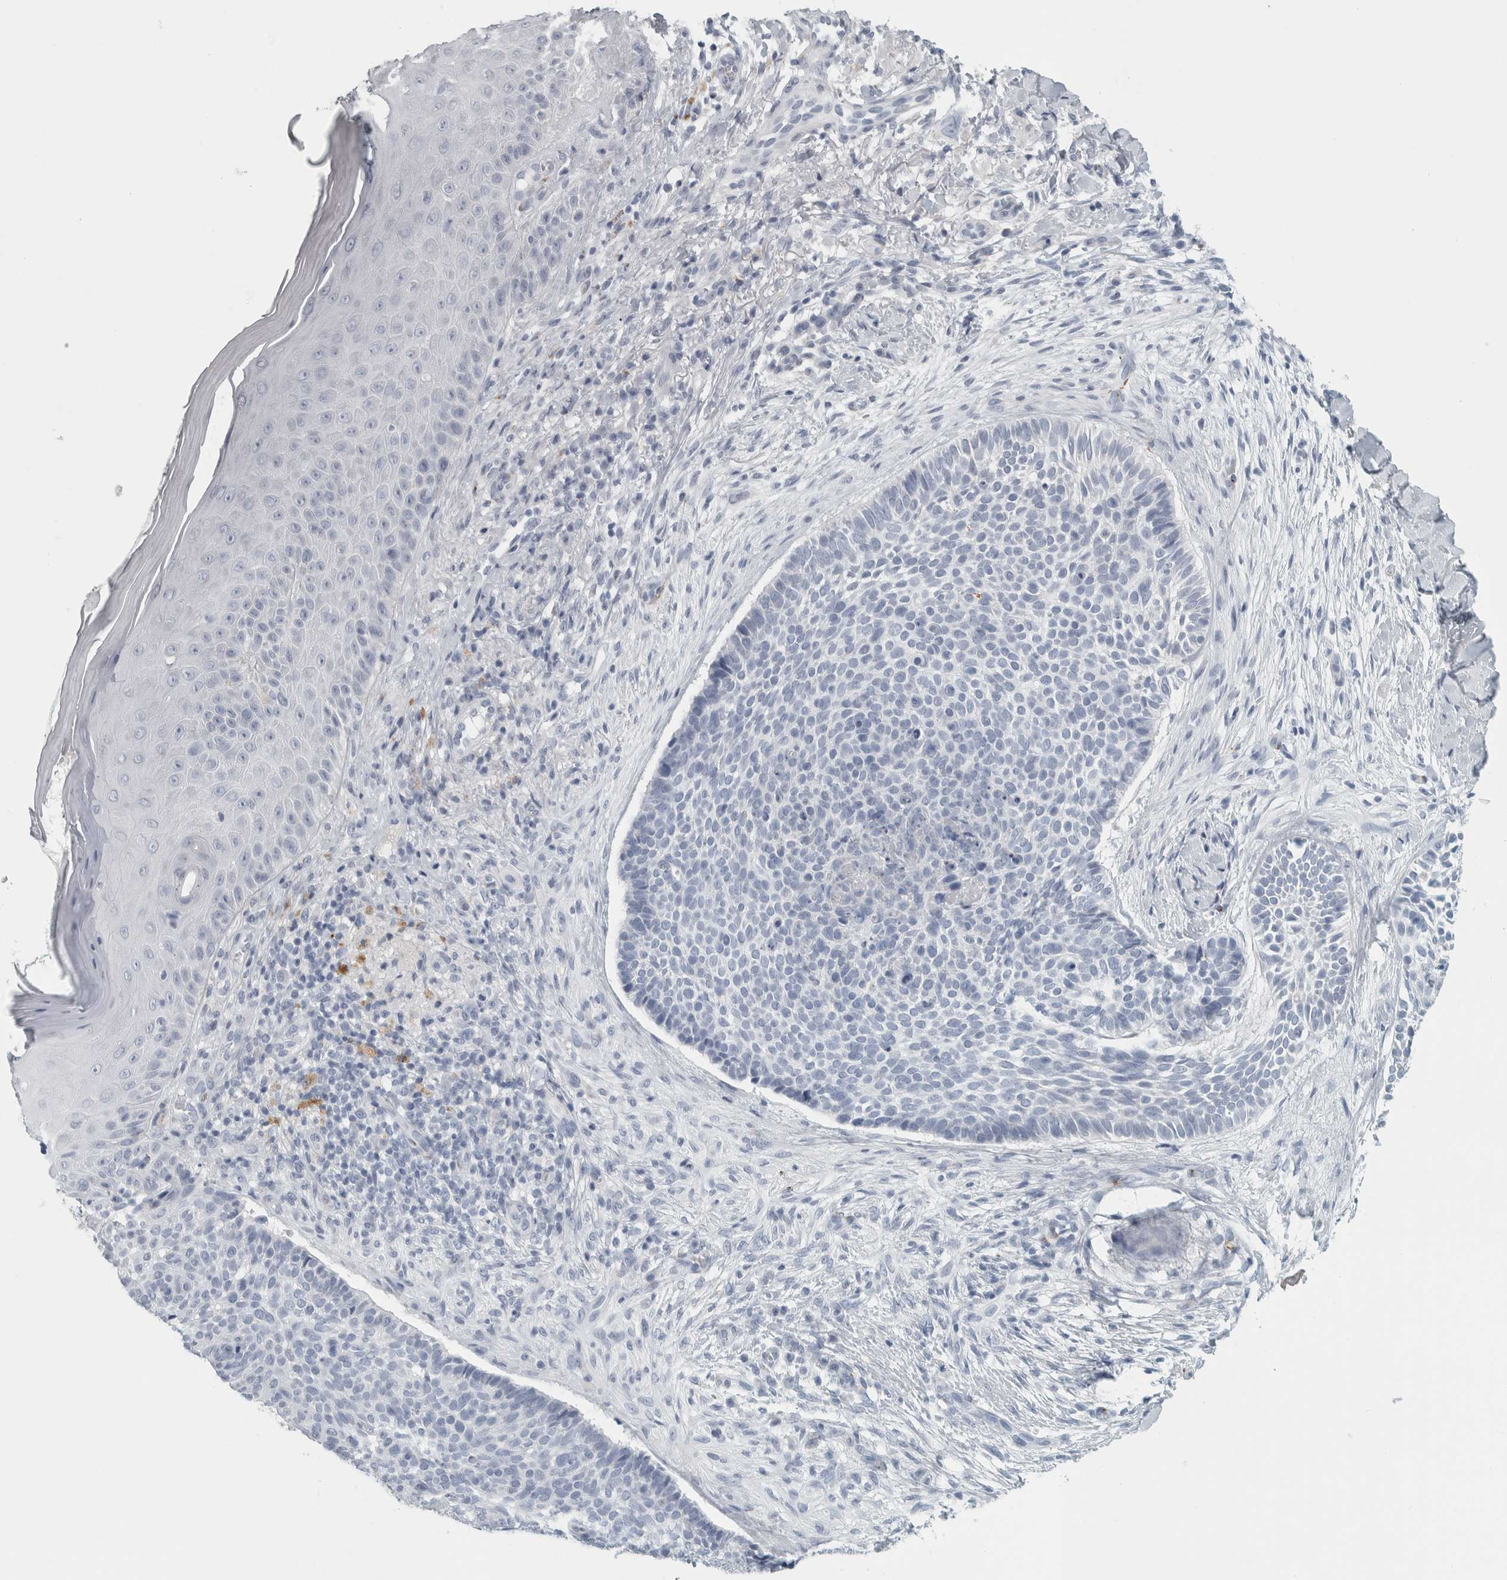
{"staining": {"intensity": "negative", "quantity": "none", "location": "none"}, "tissue": "skin cancer", "cell_type": "Tumor cells", "image_type": "cancer", "snomed": [{"axis": "morphology", "description": "Normal tissue, NOS"}, {"axis": "morphology", "description": "Basal cell carcinoma"}, {"axis": "topography", "description": "Skin"}], "caption": "IHC photomicrograph of neoplastic tissue: human skin basal cell carcinoma stained with DAB displays no significant protein staining in tumor cells.", "gene": "CPE", "patient": {"sex": "male", "age": 67}}